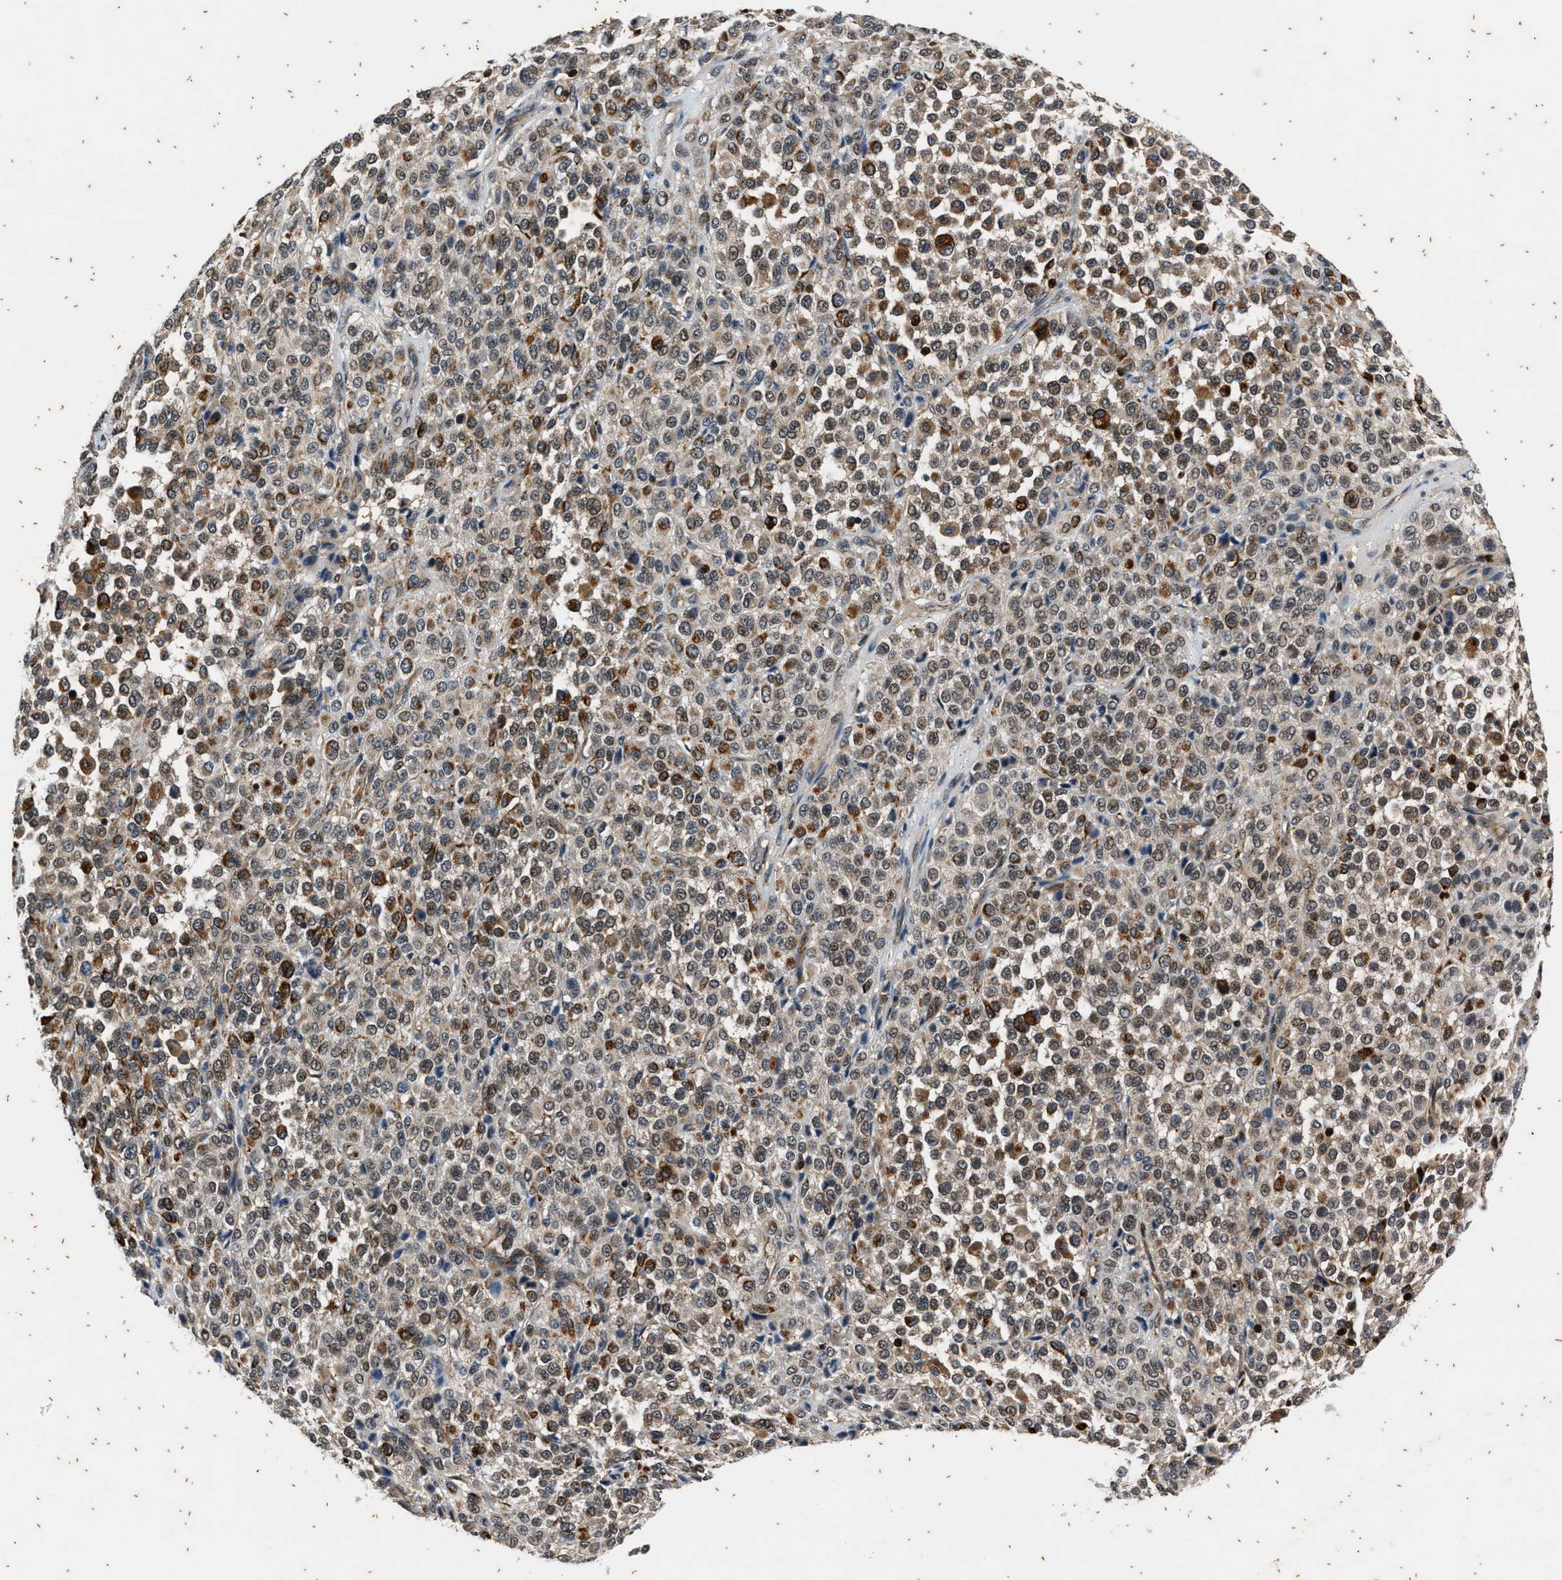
{"staining": {"intensity": "weak", "quantity": ">75%", "location": "cytoplasmic/membranous"}, "tissue": "melanoma", "cell_type": "Tumor cells", "image_type": "cancer", "snomed": [{"axis": "morphology", "description": "Malignant melanoma, Metastatic site"}, {"axis": "topography", "description": "Pancreas"}], "caption": "Protein positivity by immunohistochemistry (IHC) shows weak cytoplasmic/membranous positivity in approximately >75% of tumor cells in melanoma. The protein is stained brown, and the nuclei are stained in blue (DAB (3,3'-diaminobenzidine) IHC with brightfield microscopy, high magnification).", "gene": "PTPN7", "patient": {"sex": "female", "age": 30}}